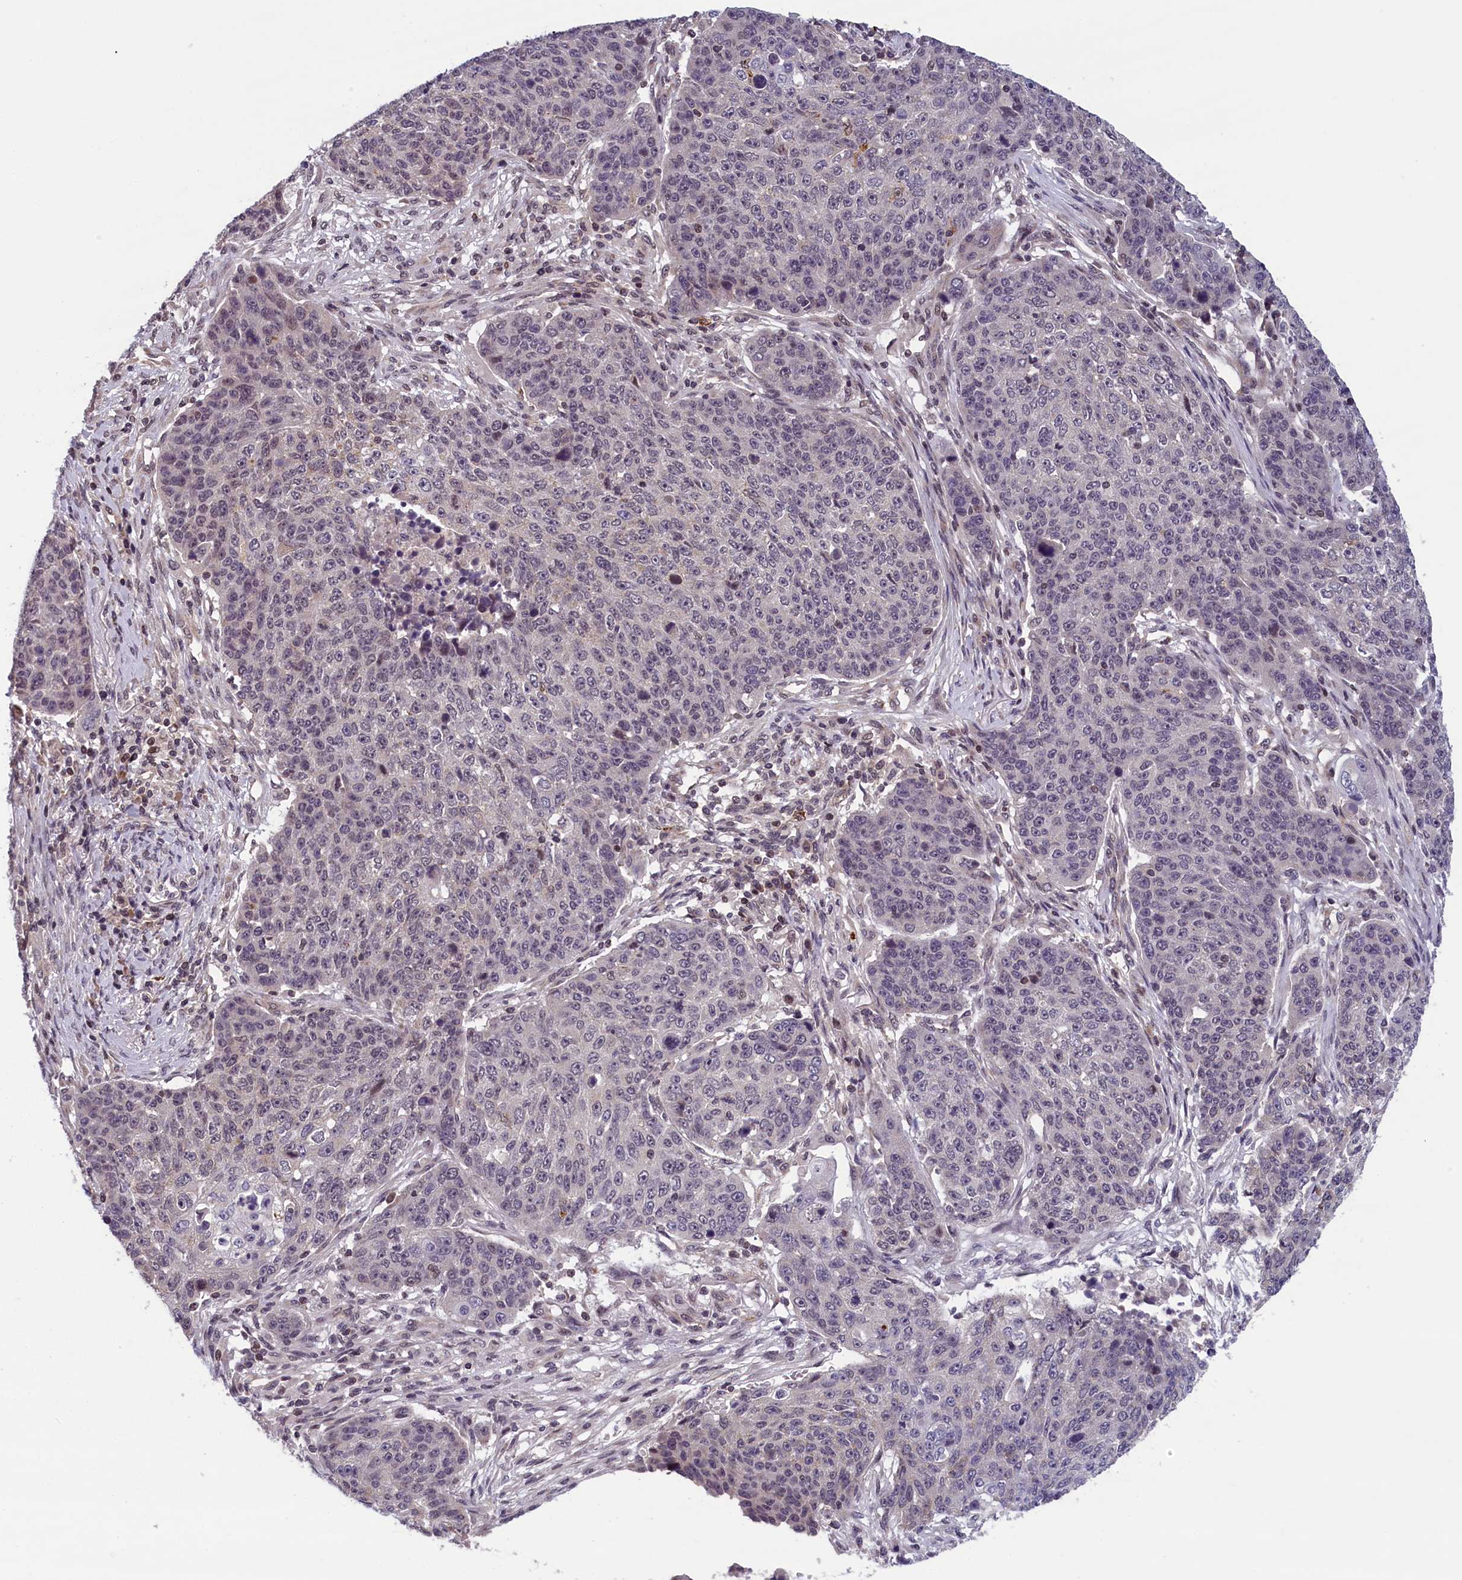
{"staining": {"intensity": "negative", "quantity": "none", "location": "none"}, "tissue": "lung cancer", "cell_type": "Tumor cells", "image_type": "cancer", "snomed": [{"axis": "morphology", "description": "Normal tissue, NOS"}, {"axis": "morphology", "description": "Squamous cell carcinoma, NOS"}, {"axis": "topography", "description": "Lymph node"}, {"axis": "topography", "description": "Lung"}], "caption": "This is an IHC image of human lung cancer. There is no expression in tumor cells.", "gene": "KCNK6", "patient": {"sex": "male", "age": 66}}